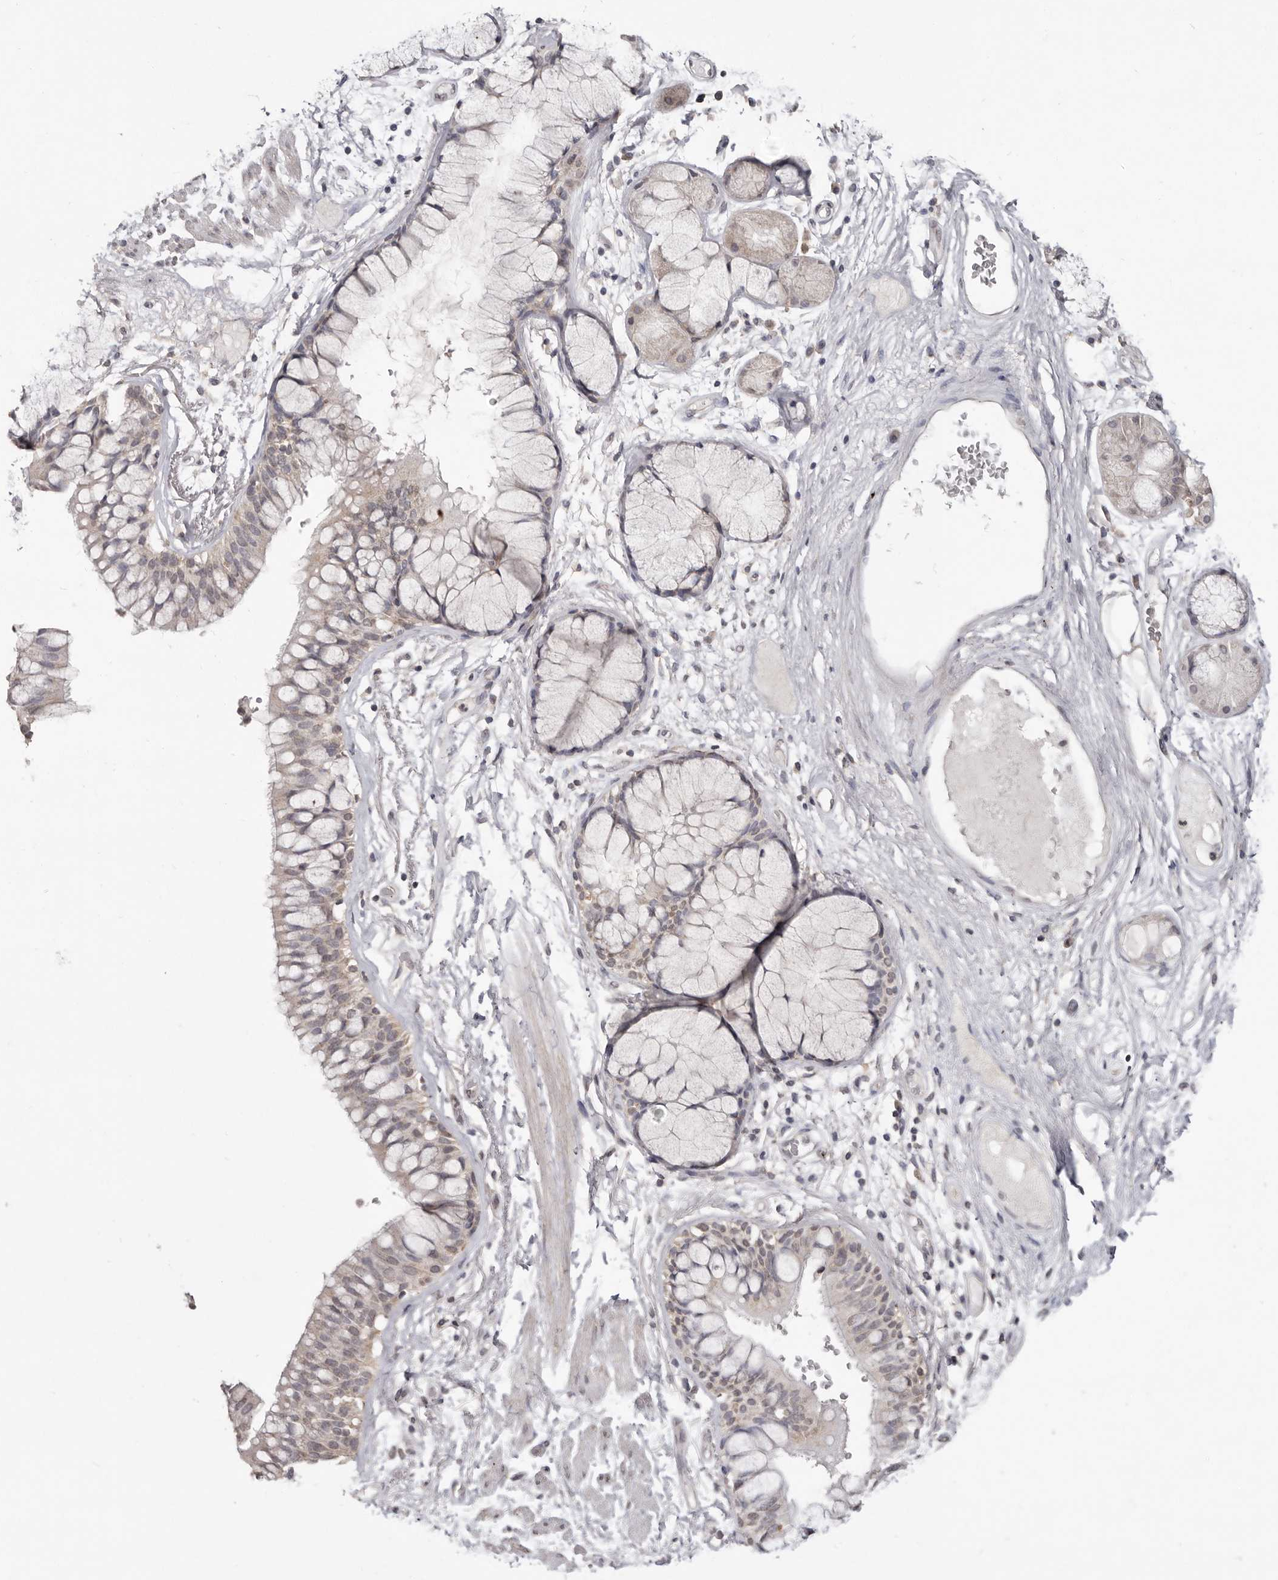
{"staining": {"intensity": "negative", "quantity": "none", "location": "none"}, "tissue": "adipose tissue", "cell_type": "Adipocytes", "image_type": "normal", "snomed": [{"axis": "morphology", "description": "Normal tissue, NOS"}, {"axis": "topography", "description": "Bronchus"}], "caption": "DAB (3,3'-diaminobenzidine) immunohistochemical staining of unremarkable human adipose tissue demonstrates no significant expression in adipocytes.", "gene": "LINGO2", "patient": {"sex": "male", "age": 66}}